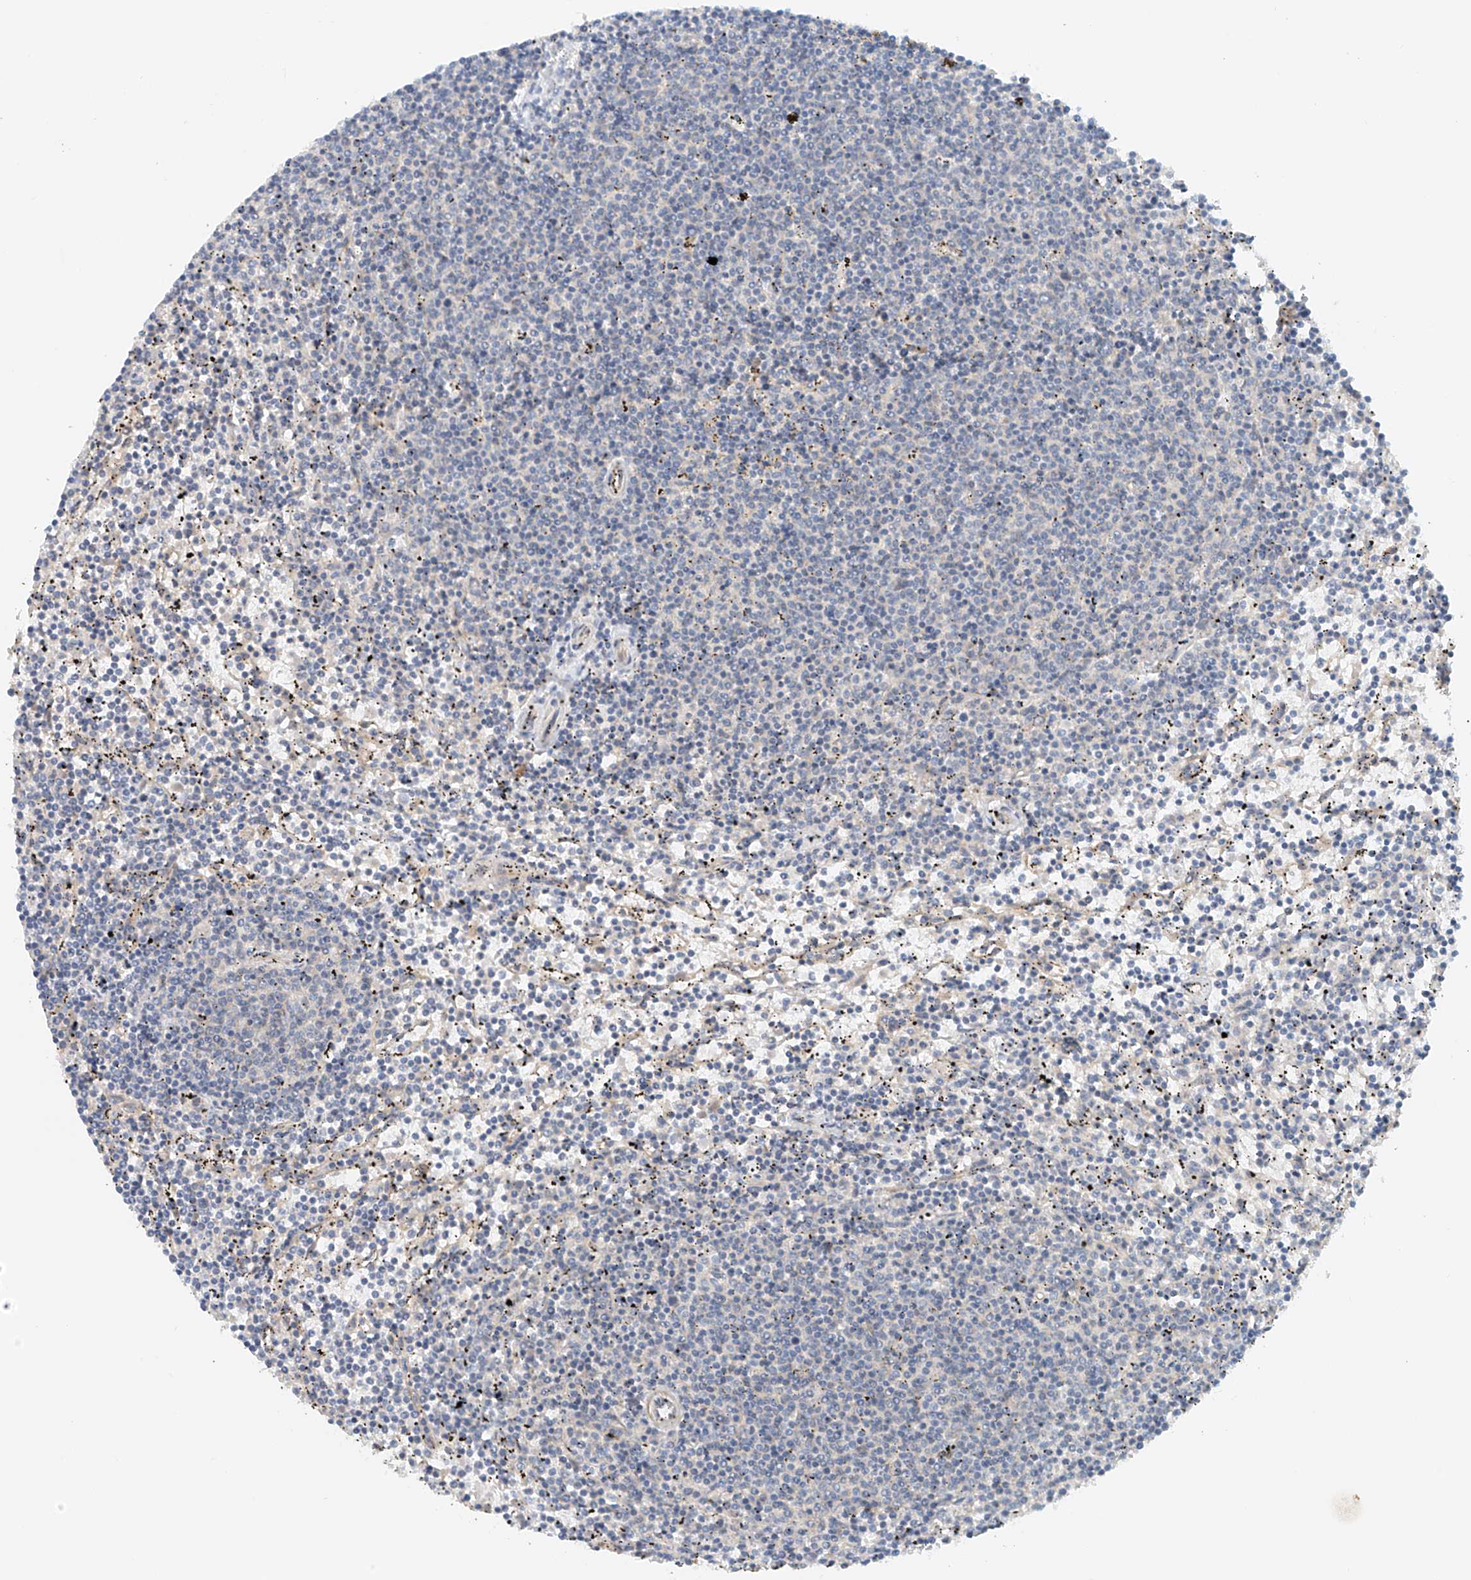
{"staining": {"intensity": "negative", "quantity": "none", "location": "none"}, "tissue": "lymphoma", "cell_type": "Tumor cells", "image_type": "cancer", "snomed": [{"axis": "morphology", "description": "Malignant lymphoma, non-Hodgkin's type, Low grade"}, {"axis": "topography", "description": "Spleen"}], "caption": "A high-resolution histopathology image shows IHC staining of low-grade malignant lymphoma, non-Hodgkin's type, which shows no significant positivity in tumor cells.", "gene": "LYRM9", "patient": {"sex": "female", "age": 50}}